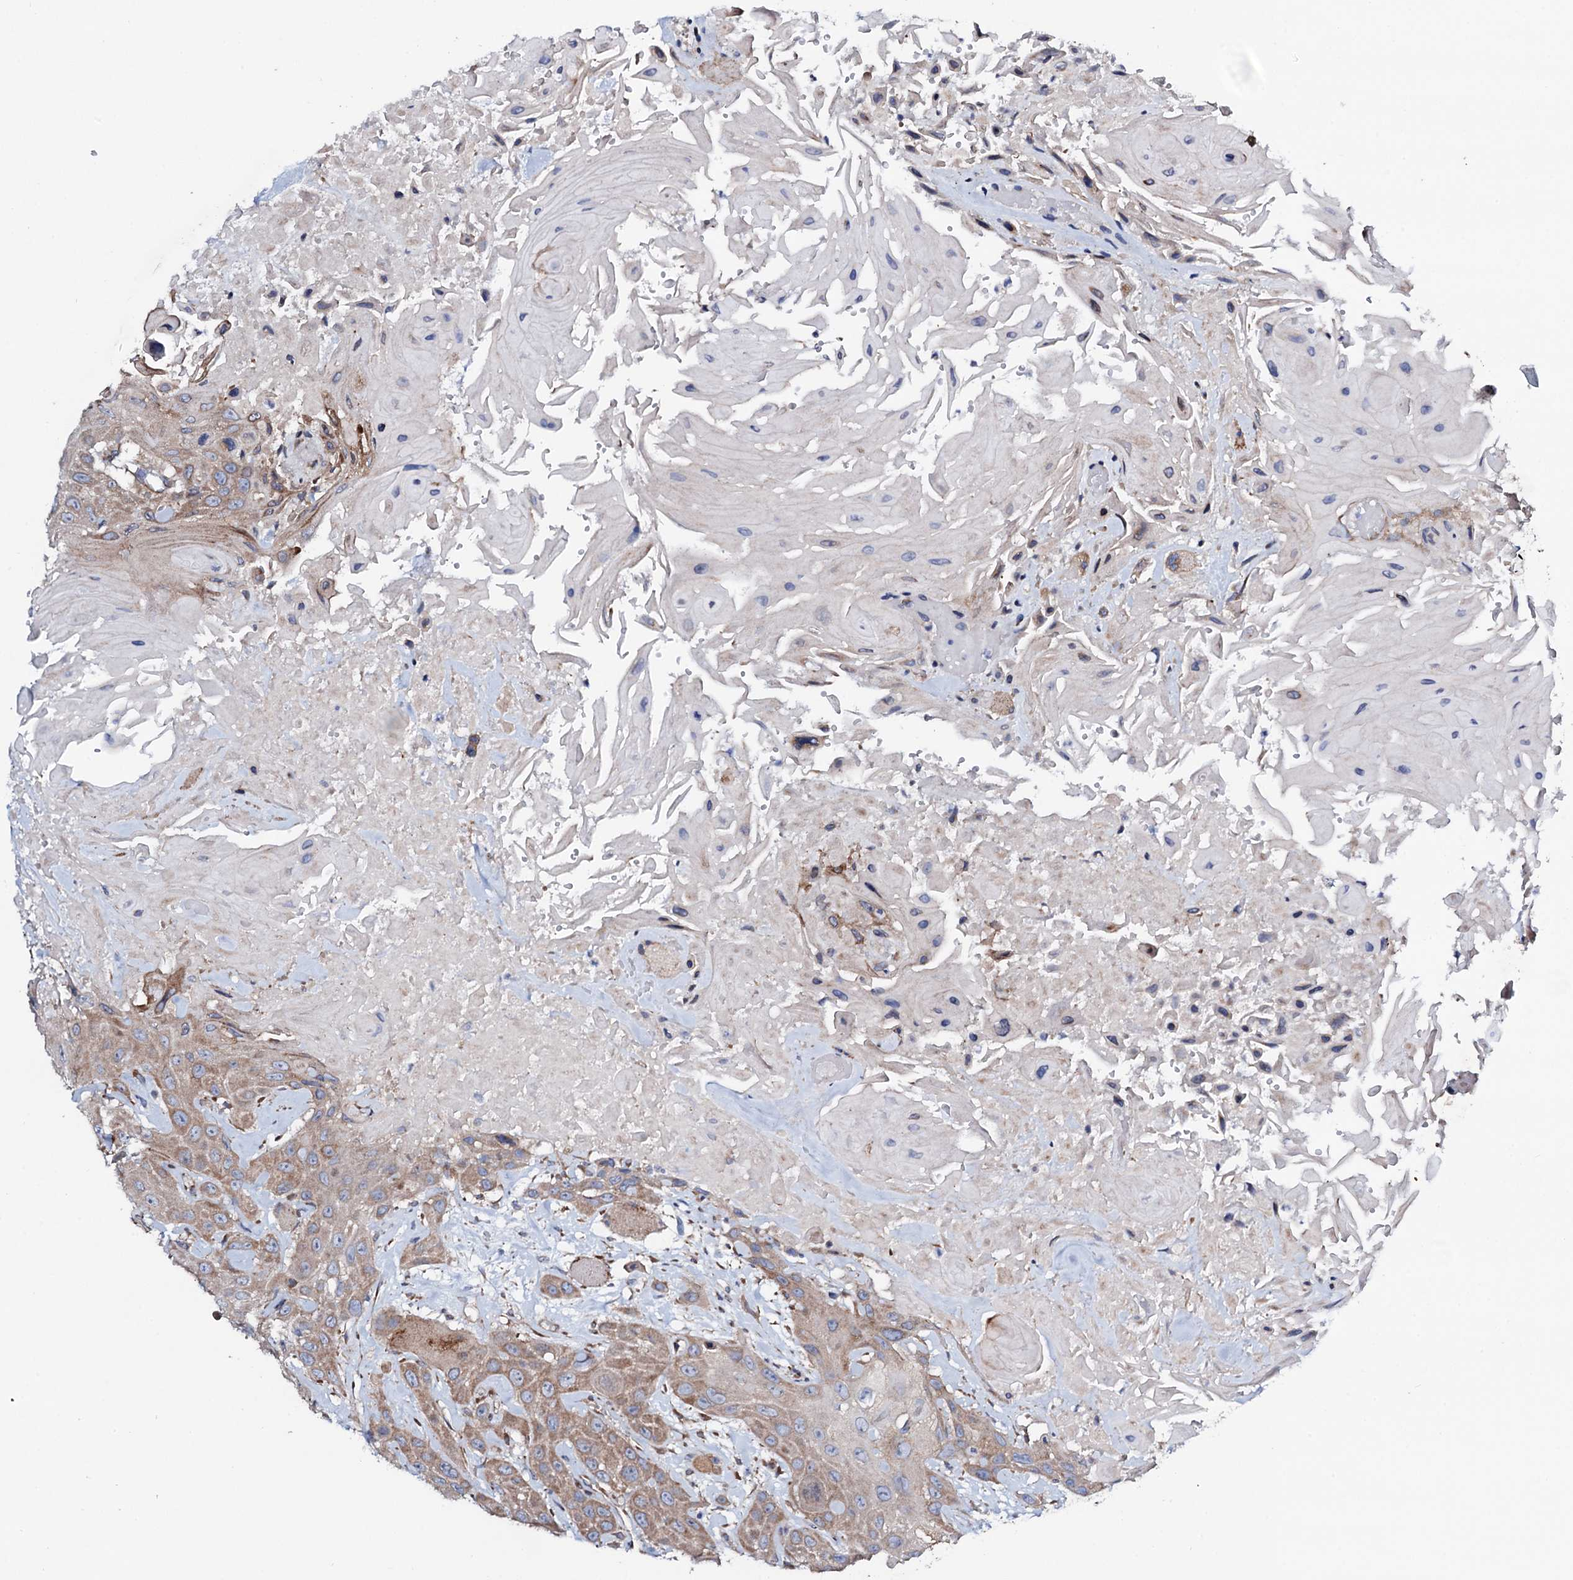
{"staining": {"intensity": "moderate", "quantity": ">75%", "location": "cytoplasmic/membranous"}, "tissue": "head and neck cancer", "cell_type": "Tumor cells", "image_type": "cancer", "snomed": [{"axis": "morphology", "description": "Squamous cell carcinoma, NOS"}, {"axis": "topography", "description": "Head-Neck"}], "caption": "Moderate cytoplasmic/membranous positivity is present in about >75% of tumor cells in head and neck cancer (squamous cell carcinoma).", "gene": "STARD13", "patient": {"sex": "male", "age": 81}}